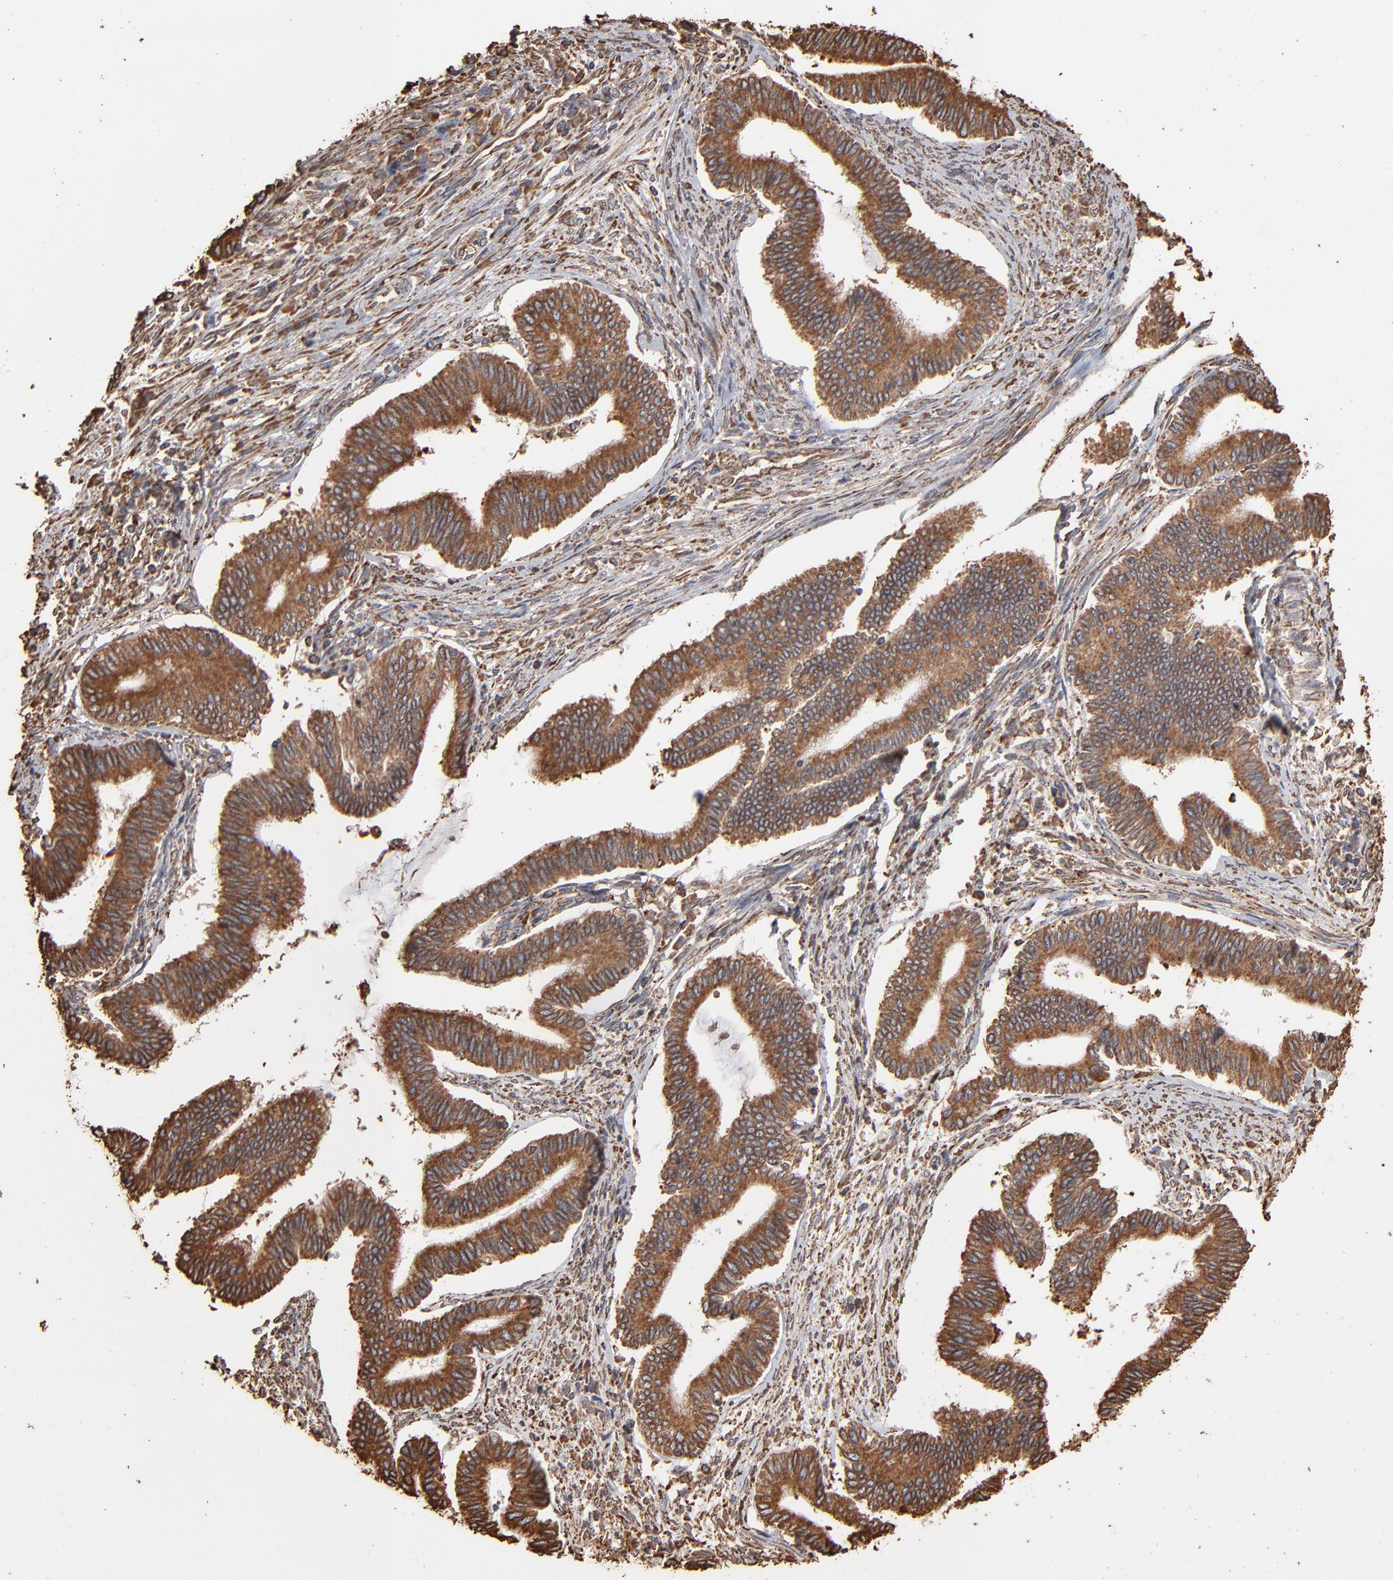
{"staining": {"intensity": "moderate", "quantity": ">75%", "location": "cytoplasmic/membranous"}, "tissue": "cervical cancer", "cell_type": "Tumor cells", "image_type": "cancer", "snomed": [{"axis": "morphology", "description": "Adenocarcinoma, NOS"}, {"axis": "topography", "description": "Cervix"}], "caption": "A brown stain shows moderate cytoplasmic/membranous staining of a protein in cervical cancer (adenocarcinoma) tumor cells.", "gene": "PDIA3", "patient": {"sex": "female", "age": 36}}